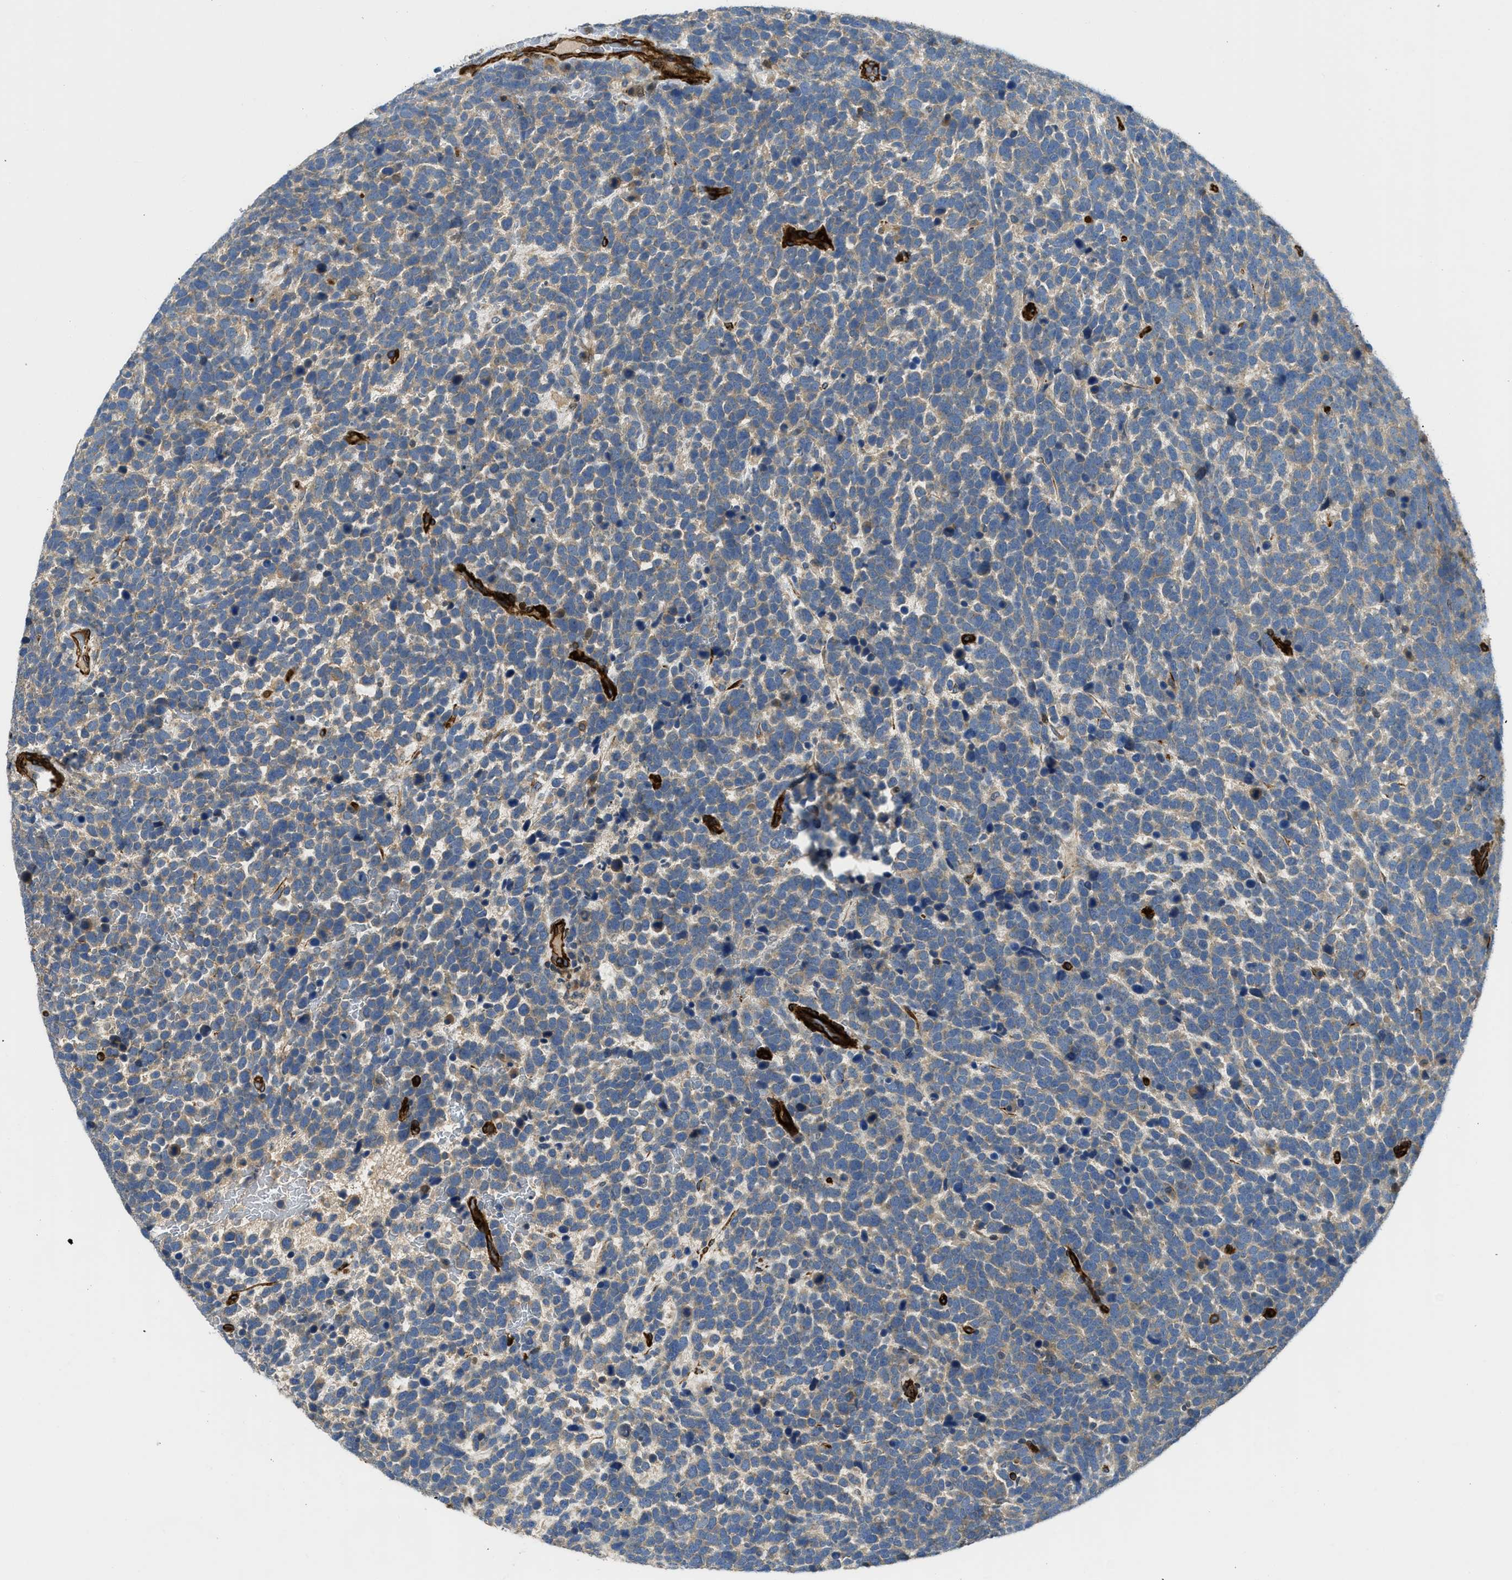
{"staining": {"intensity": "weak", "quantity": ">75%", "location": "cytoplasmic/membranous"}, "tissue": "urothelial cancer", "cell_type": "Tumor cells", "image_type": "cancer", "snomed": [{"axis": "morphology", "description": "Urothelial carcinoma, High grade"}, {"axis": "topography", "description": "Urinary bladder"}], "caption": "Approximately >75% of tumor cells in human urothelial carcinoma (high-grade) reveal weak cytoplasmic/membranous protein expression as visualized by brown immunohistochemical staining.", "gene": "NYNRIN", "patient": {"sex": "female", "age": 82}}